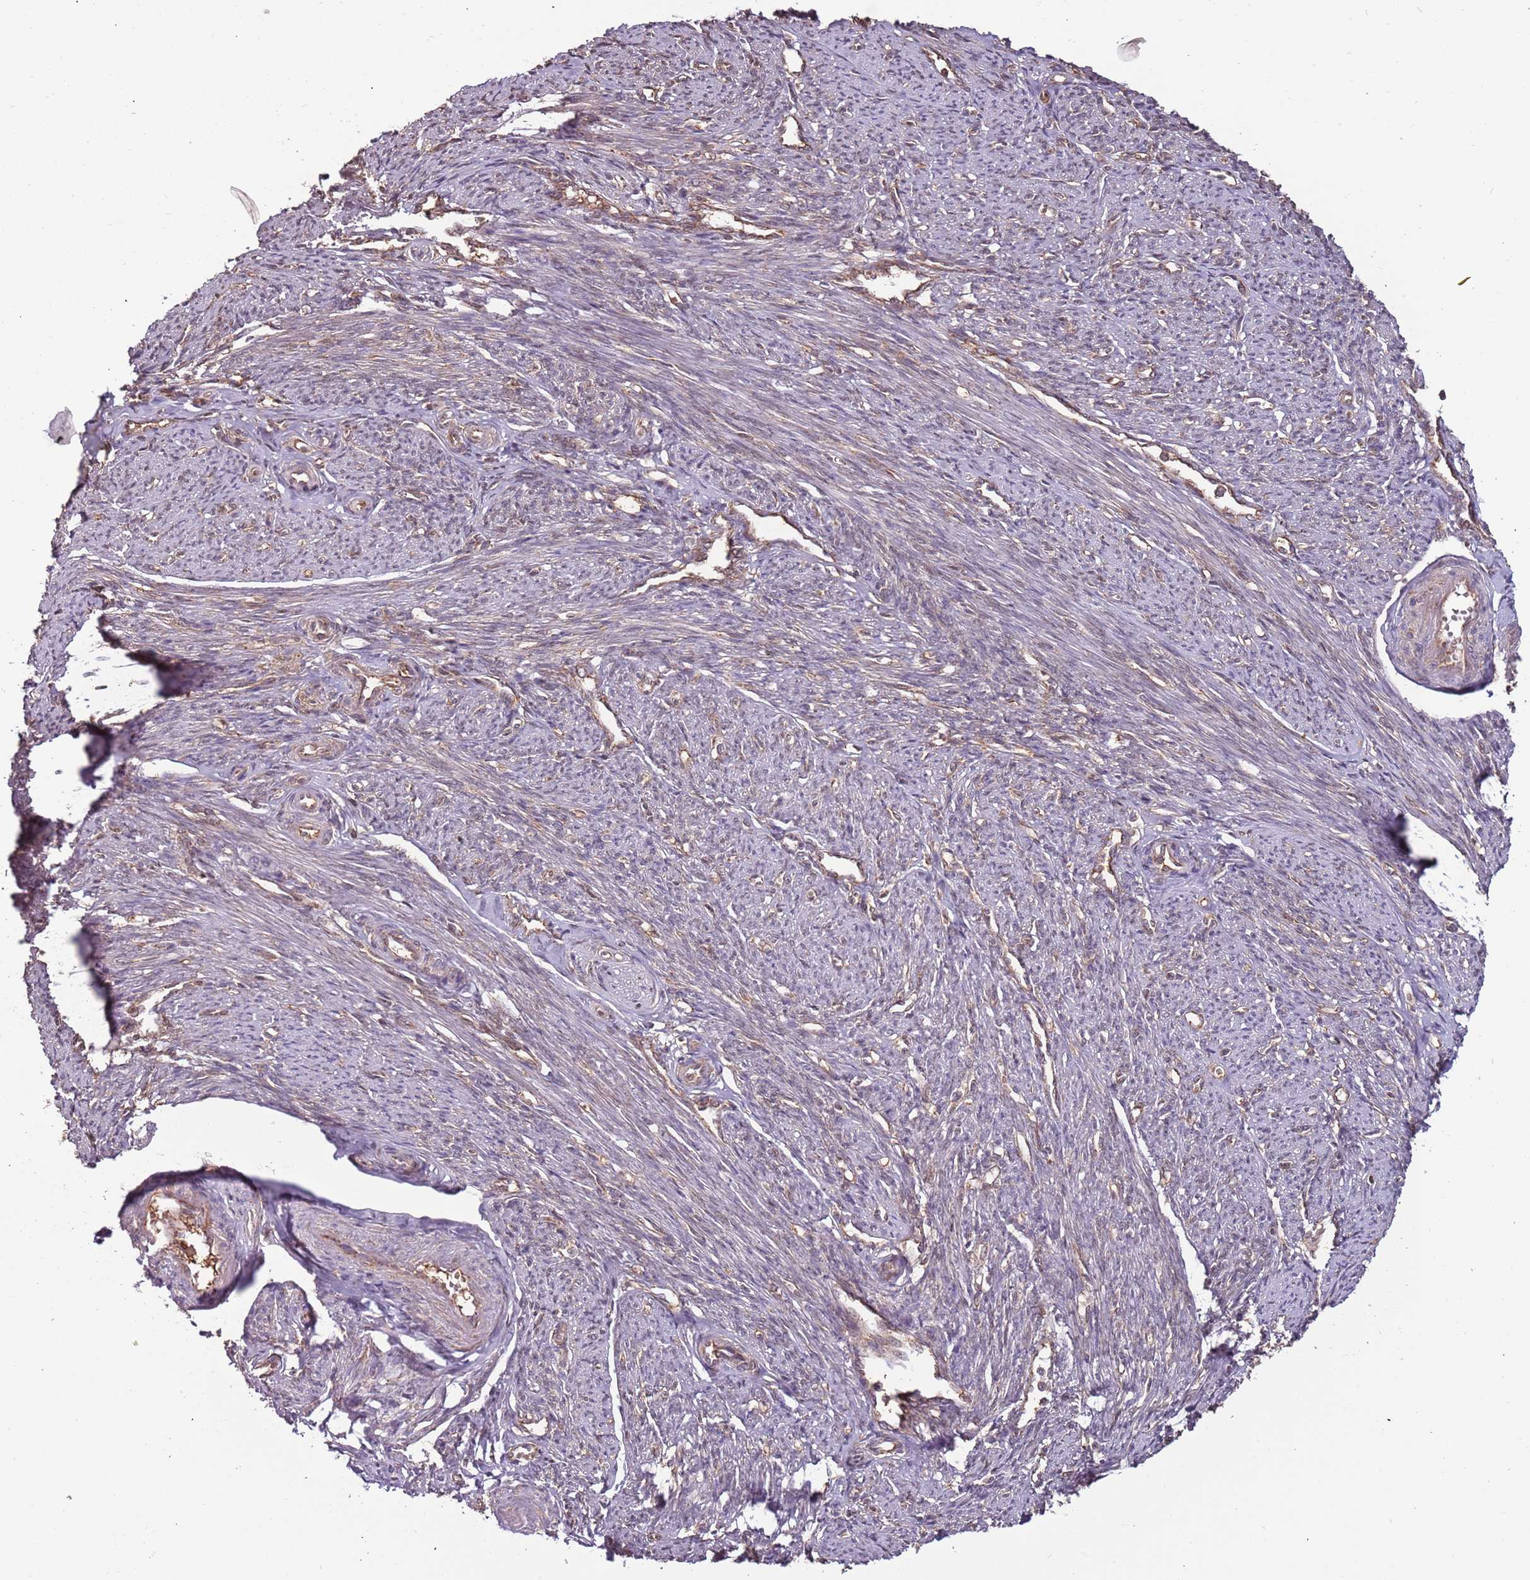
{"staining": {"intensity": "moderate", "quantity": "25%-75%", "location": "cytoplasmic/membranous,nuclear"}, "tissue": "smooth muscle", "cell_type": "Smooth muscle cells", "image_type": "normal", "snomed": [{"axis": "morphology", "description": "Normal tissue, NOS"}, {"axis": "topography", "description": "Smooth muscle"}, {"axis": "topography", "description": "Uterus"}], "caption": "Smooth muscle stained for a protein shows moderate cytoplasmic/membranous,nuclear positivity in smooth muscle cells. (Brightfield microscopy of DAB IHC at high magnification).", "gene": "IL17RD", "patient": {"sex": "female", "age": 59}}